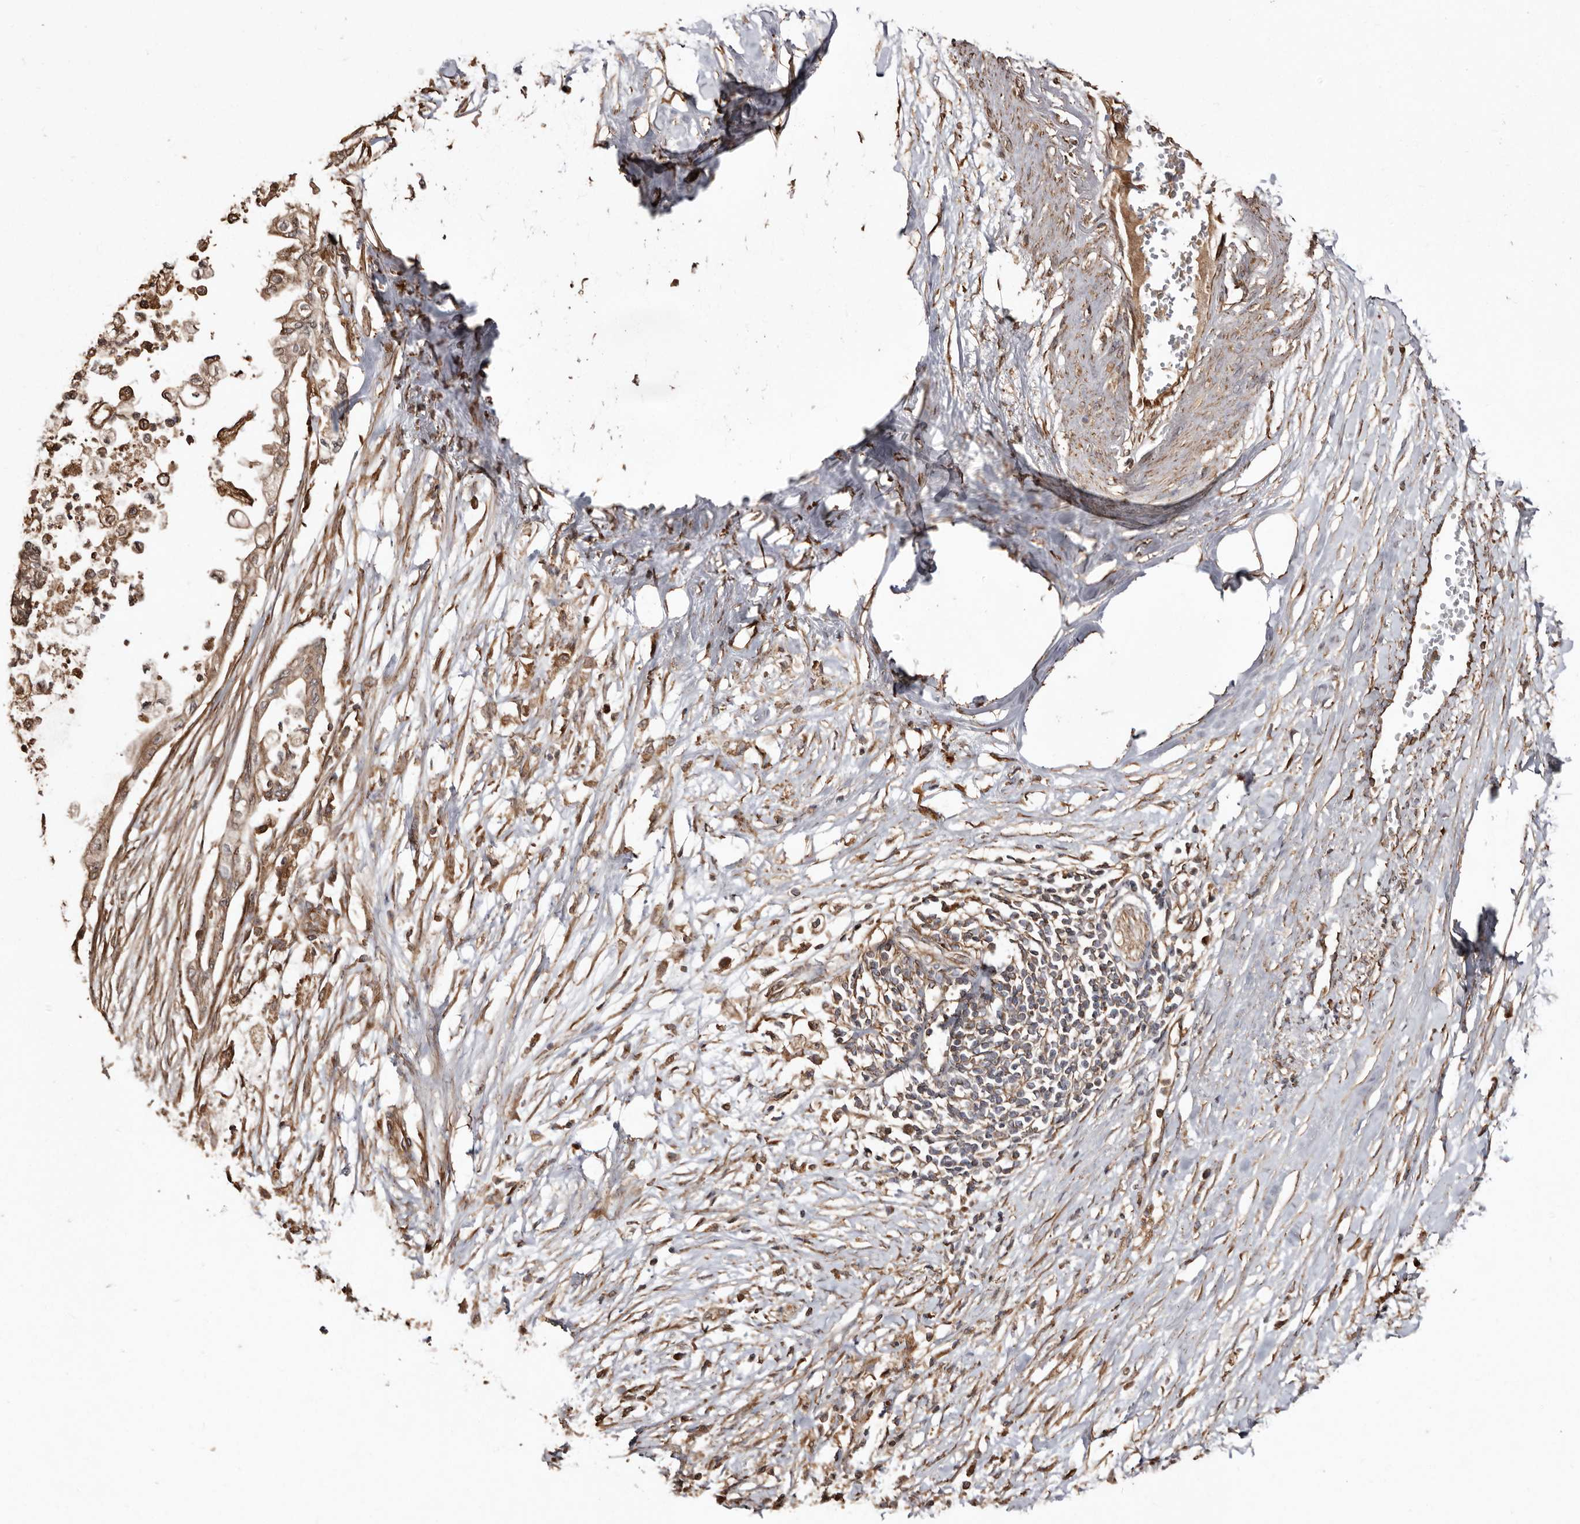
{"staining": {"intensity": "moderate", "quantity": ">75%", "location": "cytoplasmic/membranous"}, "tissue": "pancreatic cancer", "cell_type": "Tumor cells", "image_type": "cancer", "snomed": [{"axis": "morphology", "description": "Normal tissue, NOS"}, {"axis": "morphology", "description": "Adenocarcinoma, NOS"}, {"axis": "topography", "description": "Pancreas"}, {"axis": "topography", "description": "Duodenum"}], "caption": "Approximately >75% of tumor cells in human pancreatic cancer (adenocarcinoma) reveal moderate cytoplasmic/membranous protein expression as visualized by brown immunohistochemical staining.", "gene": "MACC1", "patient": {"sex": "female", "age": 60}}